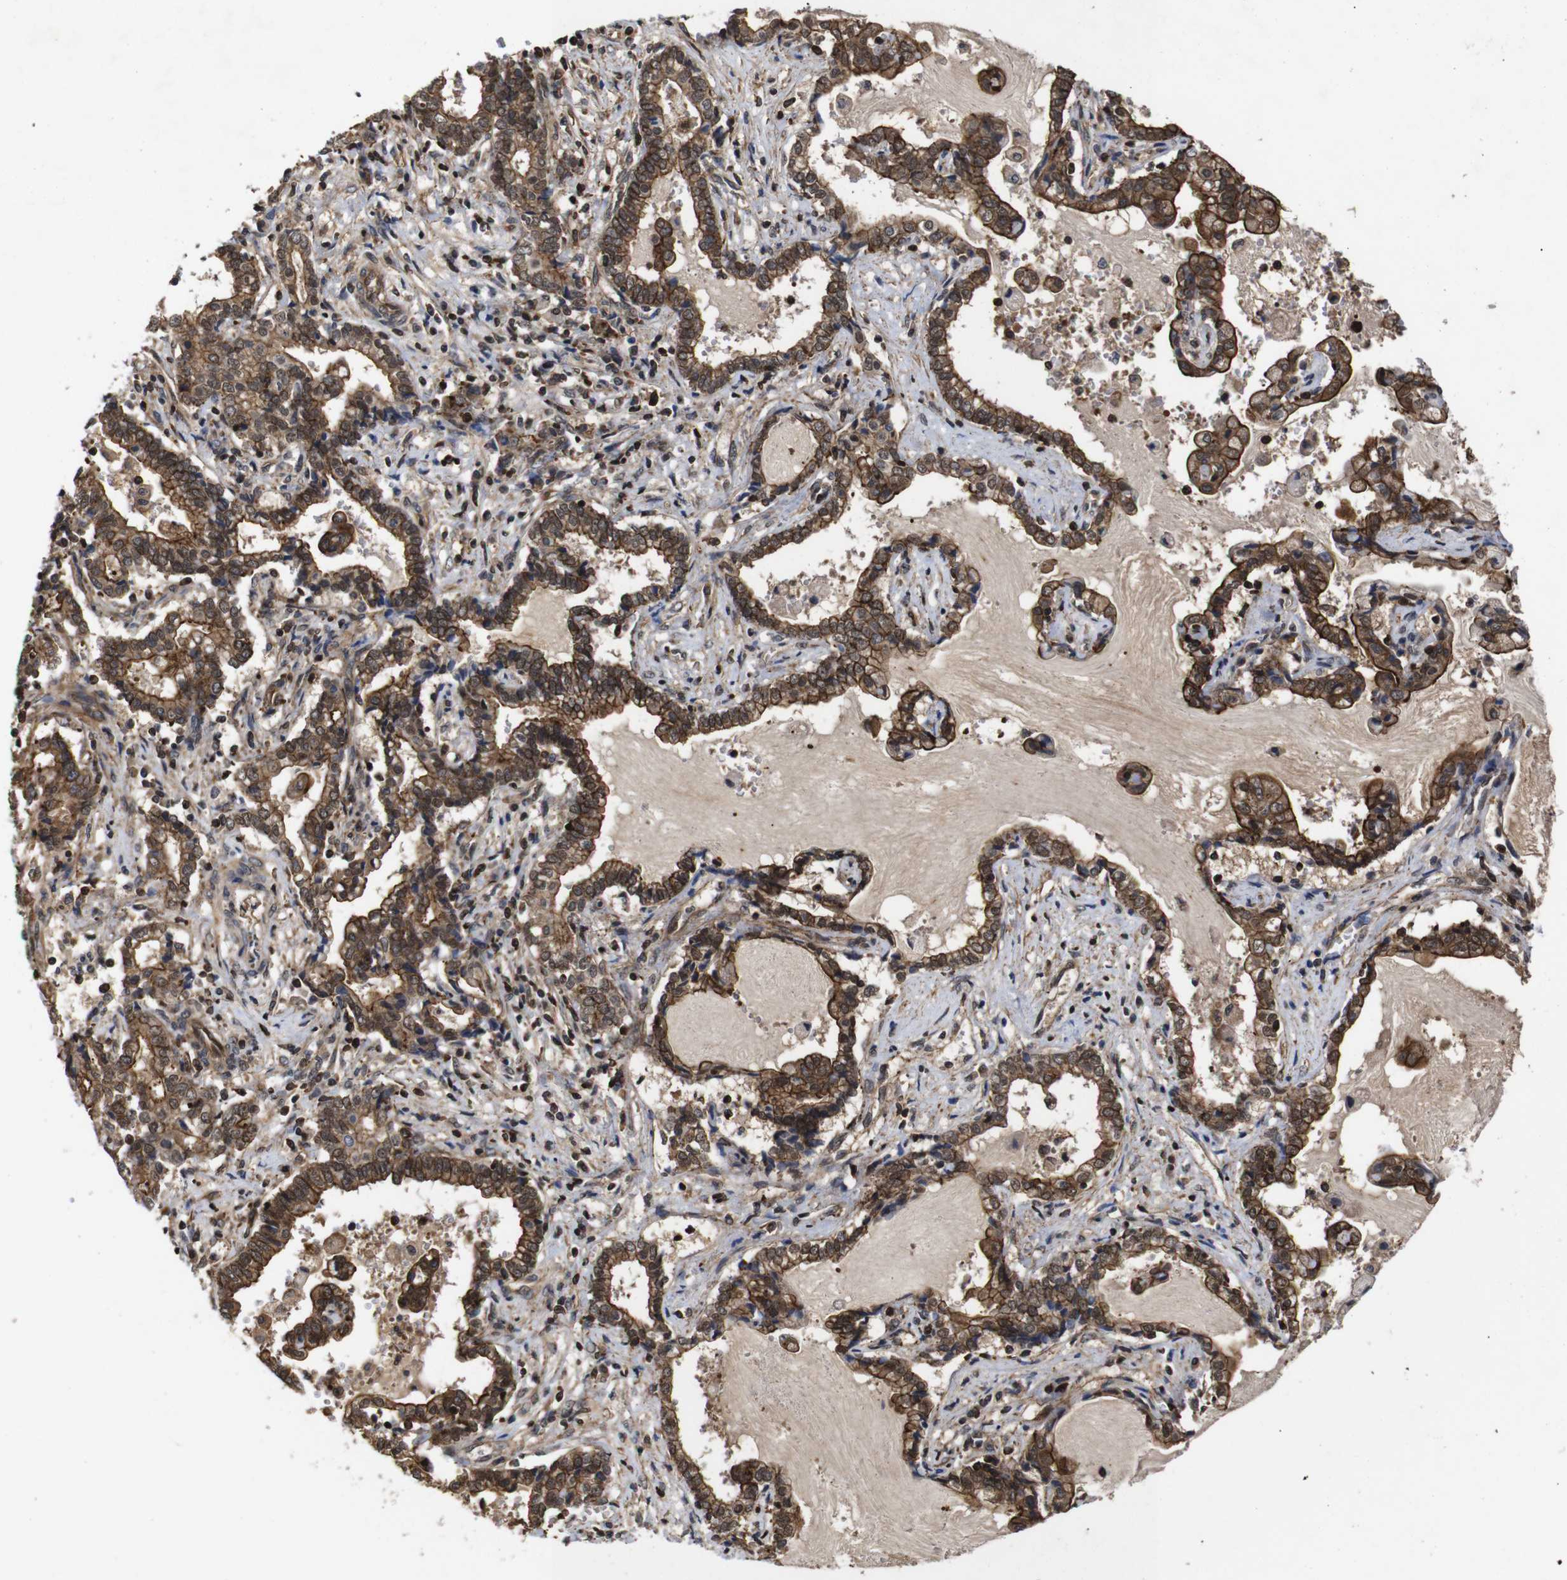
{"staining": {"intensity": "strong", "quantity": ">75%", "location": "cytoplasmic/membranous"}, "tissue": "liver cancer", "cell_type": "Tumor cells", "image_type": "cancer", "snomed": [{"axis": "morphology", "description": "Cholangiocarcinoma"}, {"axis": "topography", "description": "Liver"}], "caption": "Cholangiocarcinoma (liver) stained with DAB (3,3'-diaminobenzidine) immunohistochemistry (IHC) reveals high levels of strong cytoplasmic/membranous positivity in about >75% of tumor cells.", "gene": "NANOS1", "patient": {"sex": "male", "age": 57}}